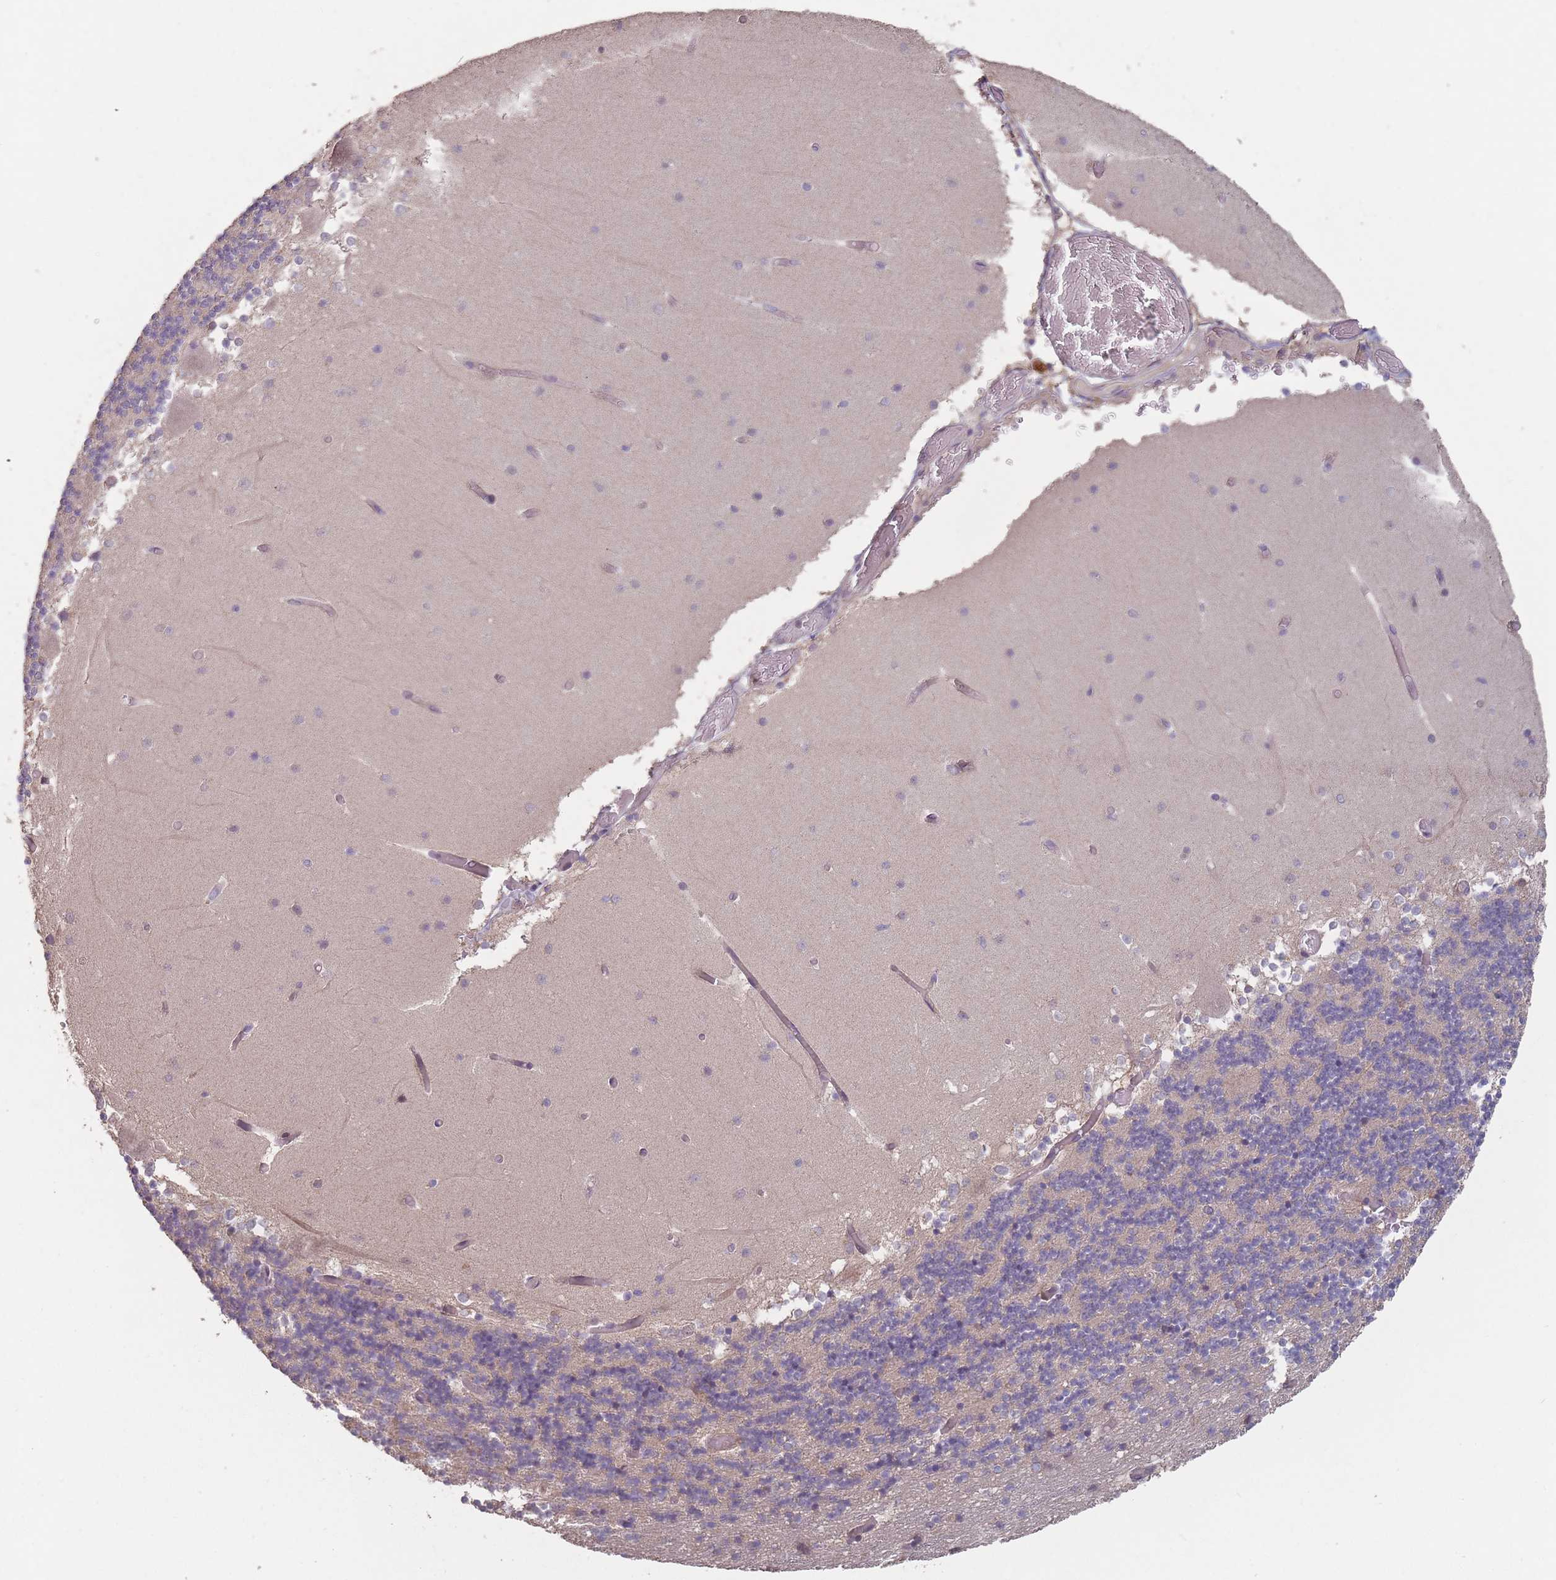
{"staining": {"intensity": "negative", "quantity": "none", "location": "none"}, "tissue": "cerebellum", "cell_type": "Cells in granular layer", "image_type": "normal", "snomed": [{"axis": "morphology", "description": "Normal tissue, NOS"}, {"axis": "topography", "description": "Cerebellum"}], "caption": "DAB (3,3'-diaminobenzidine) immunohistochemical staining of unremarkable cerebellum exhibits no significant staining in cells in granular layer.", "gene": "ERCC6L", "patient": {"sex": "female", "age": 28}}